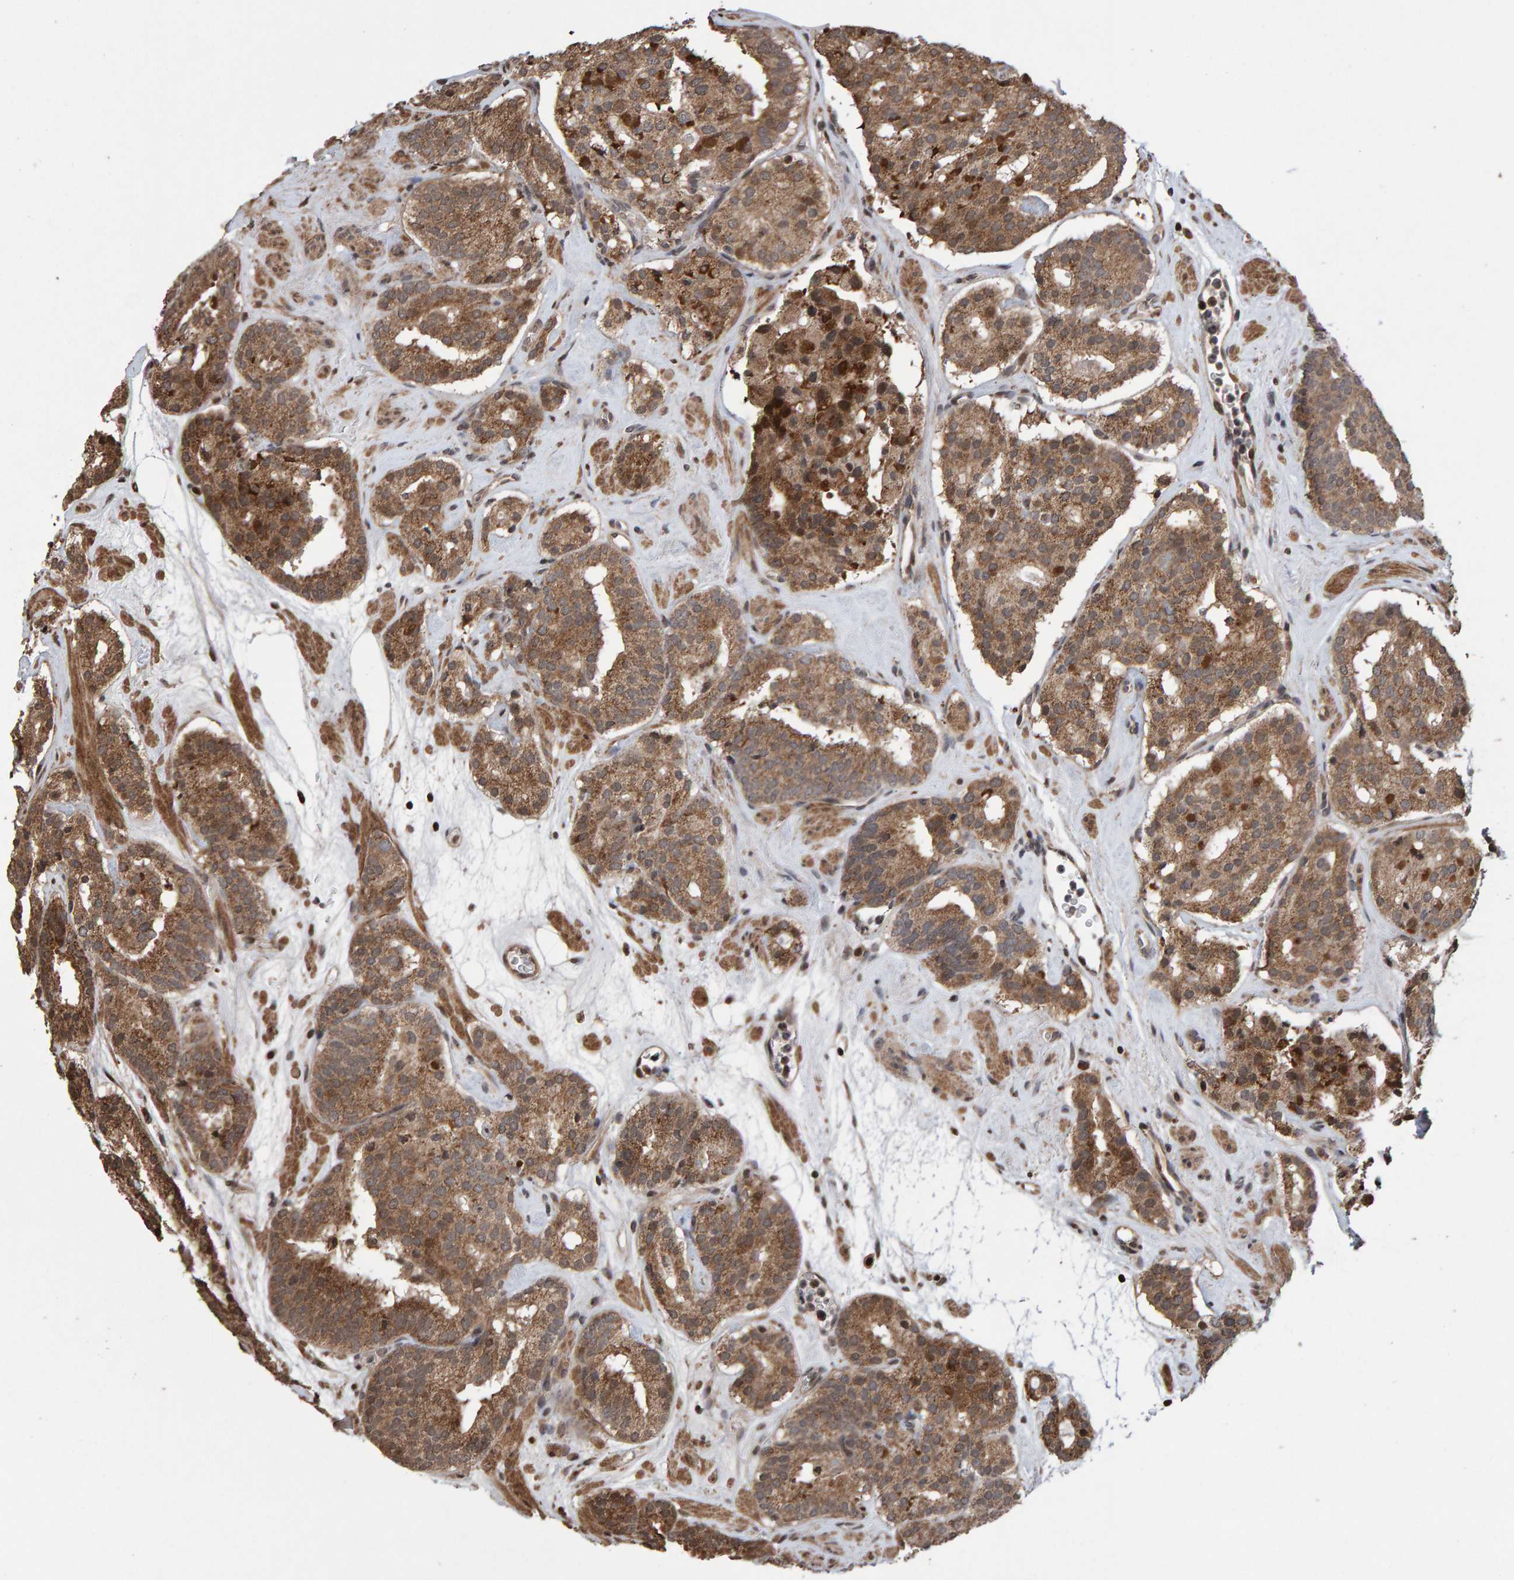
{"staining": {"intensity": "moderate", "quantity": ">75%", "location": "cytoplasmic/membranous"}, "tissue": "prostate cancer", "cell_type": "Tumor cells", "image_type": "cancer", "snomed": [{"axis": "morphology", "description": "Adenocarcinoma, Low grade"}, {"axis": "topography", "description": "Prostate"}], "caption": "Prostate adenocarcinoma (low-grade) stained with DAB IHC exhibits medium levels of moderate cytoplasmic/membranous expression in approximately >75% of tumor cells.", "gene": "PECR", "patient": {"sex": "male", "age": 69}}